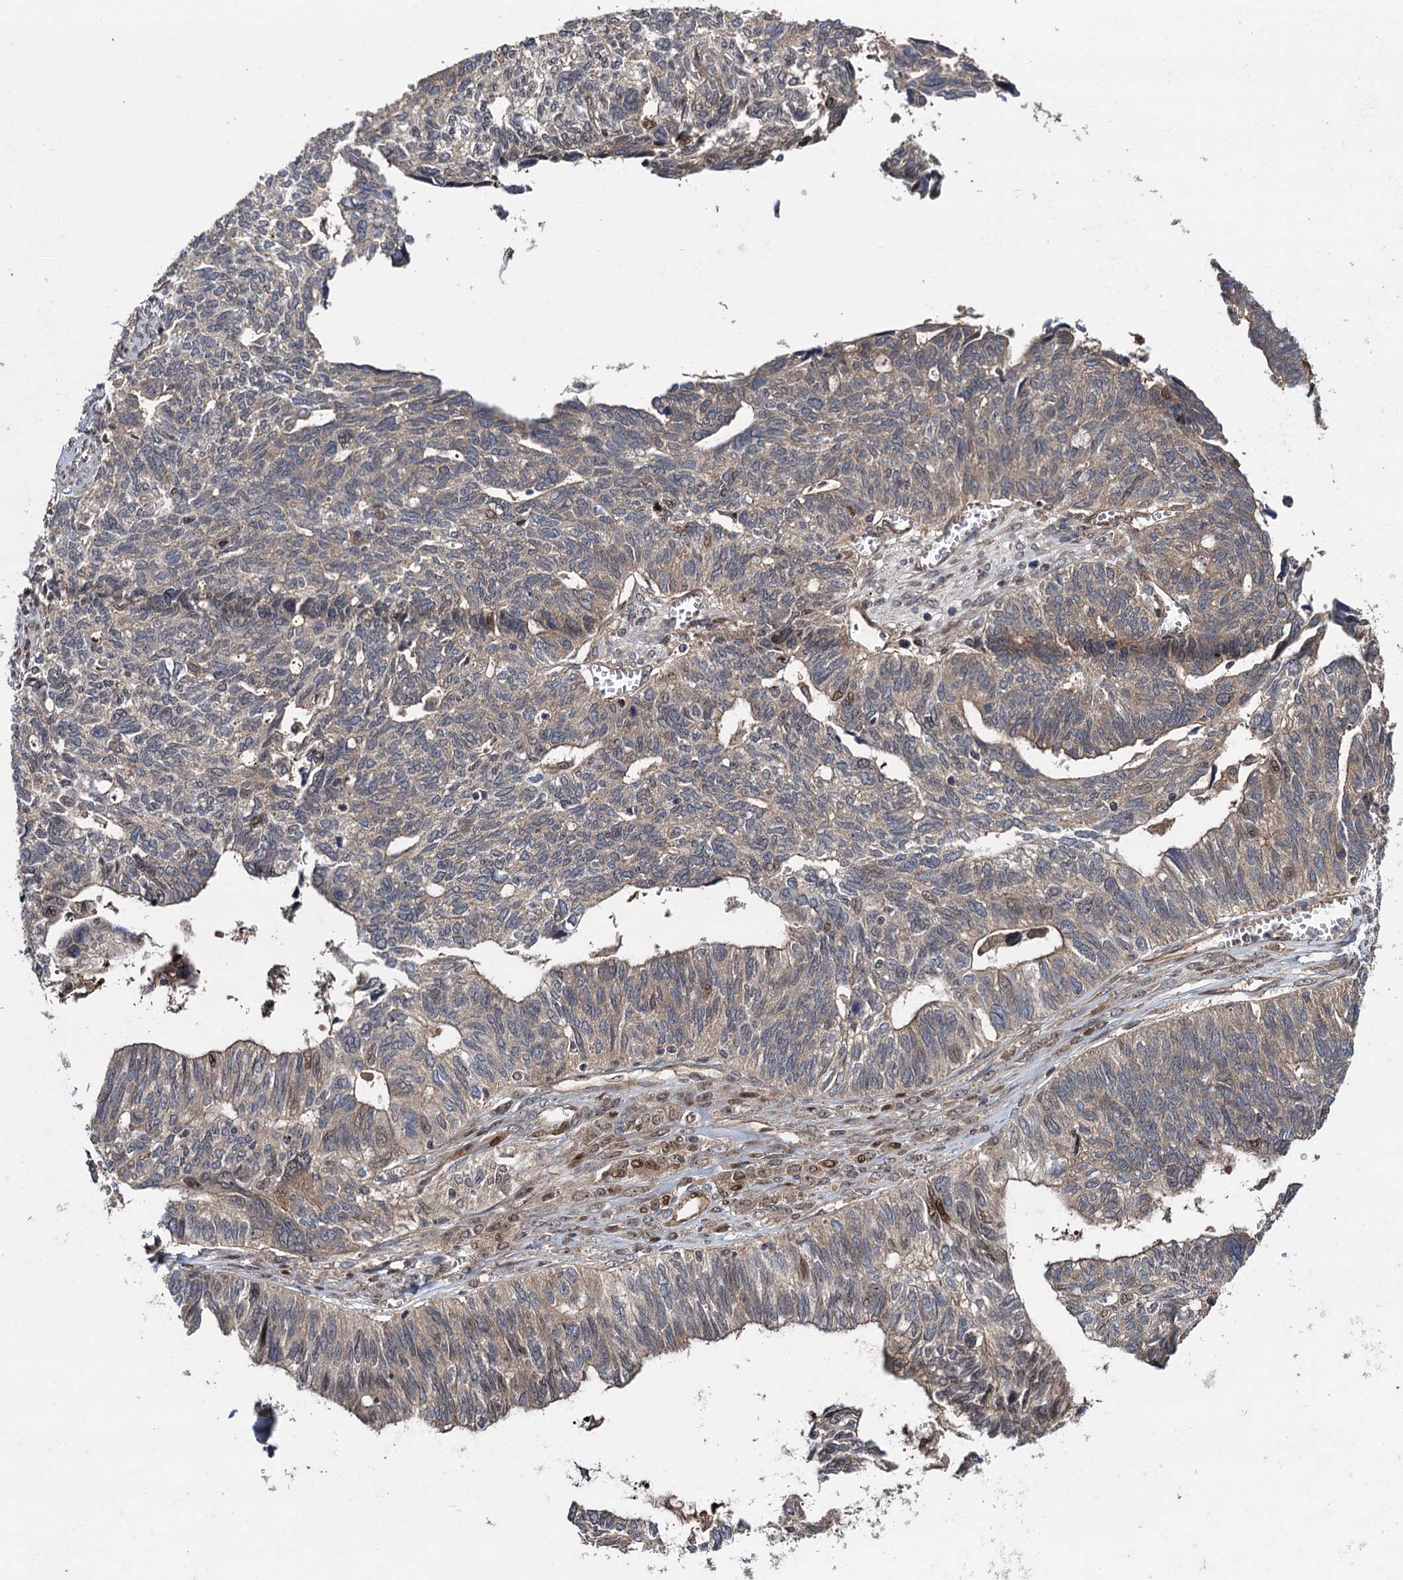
{"staining": {"intensity": "moderate", "quantity": "<25%", "location": "cytoplasmic/membranous"}, "tissue": "ovarian cancer", "cell_type": "Tumor cells", "image_type": "cancer", "snomed": [{"axis": "morphology", "description": "Cystadenocarcinoma, serous, NOS"}, {"axis": "topography", "description": "Ovary"}], "caption": "Ovarian cancer stained for a protein displays moderate cytoplasmic/membranous positivity in tumor cells.", "gene": "RHOBTB1", "patient": {"sex": "female", "age": 79}}